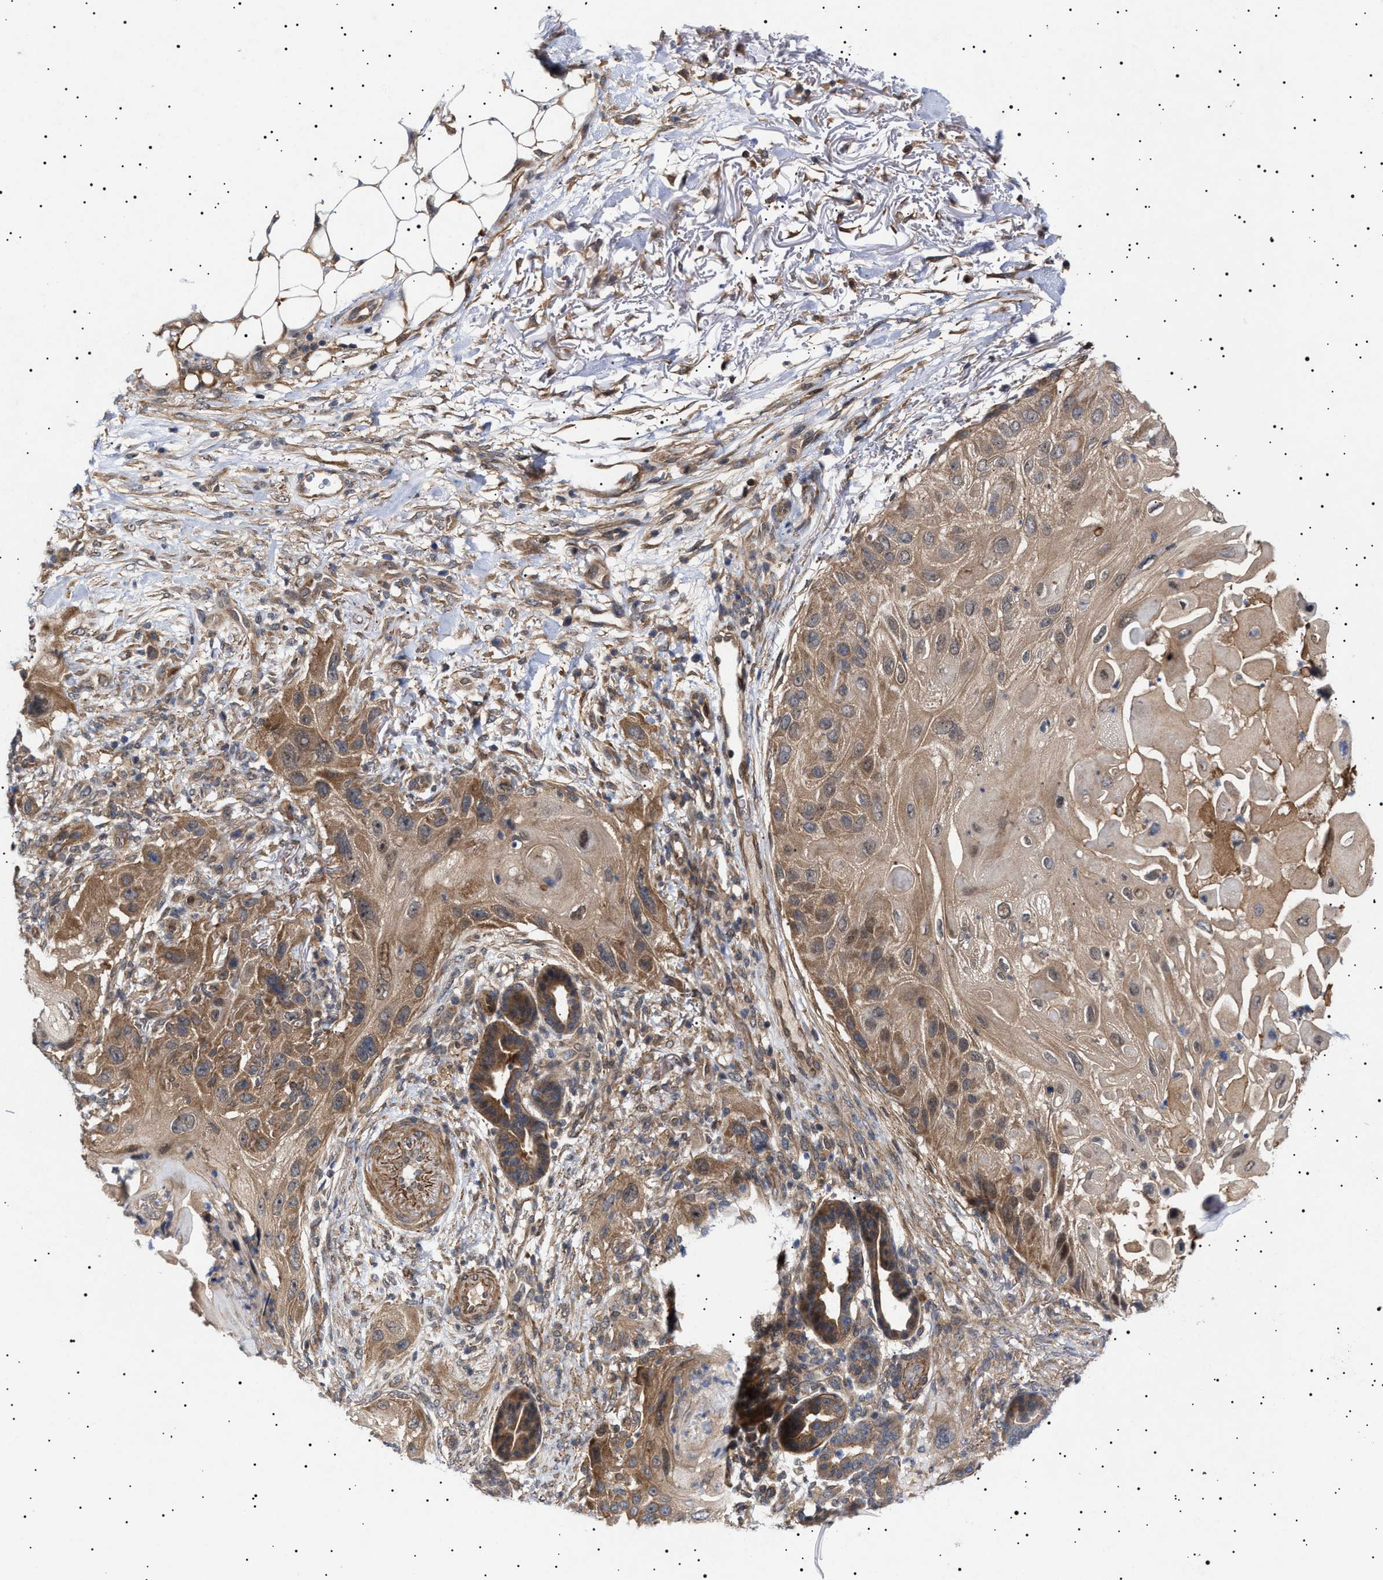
{"staining": {"intensity": "moderate", "quantity": ">75%", "location": "cytoplasmic/membranous"}, "tissue": "skin cancer", "cell_type": "Tumor cells", "image_type": "cancer", "snomed": [{"axis": "morphology", "description": "Squamous cell carcinoma, NOS"}, {"axis": "topography", "description": "Skin"}], "caption": "A brown stain highlights moderate cytoplasmic/membranous staining of a protein in human squamous cell carcinoma (skin) tumor cells.", "gene": "NPLOC4", "patient": {"sex": "female", "age": 77}}